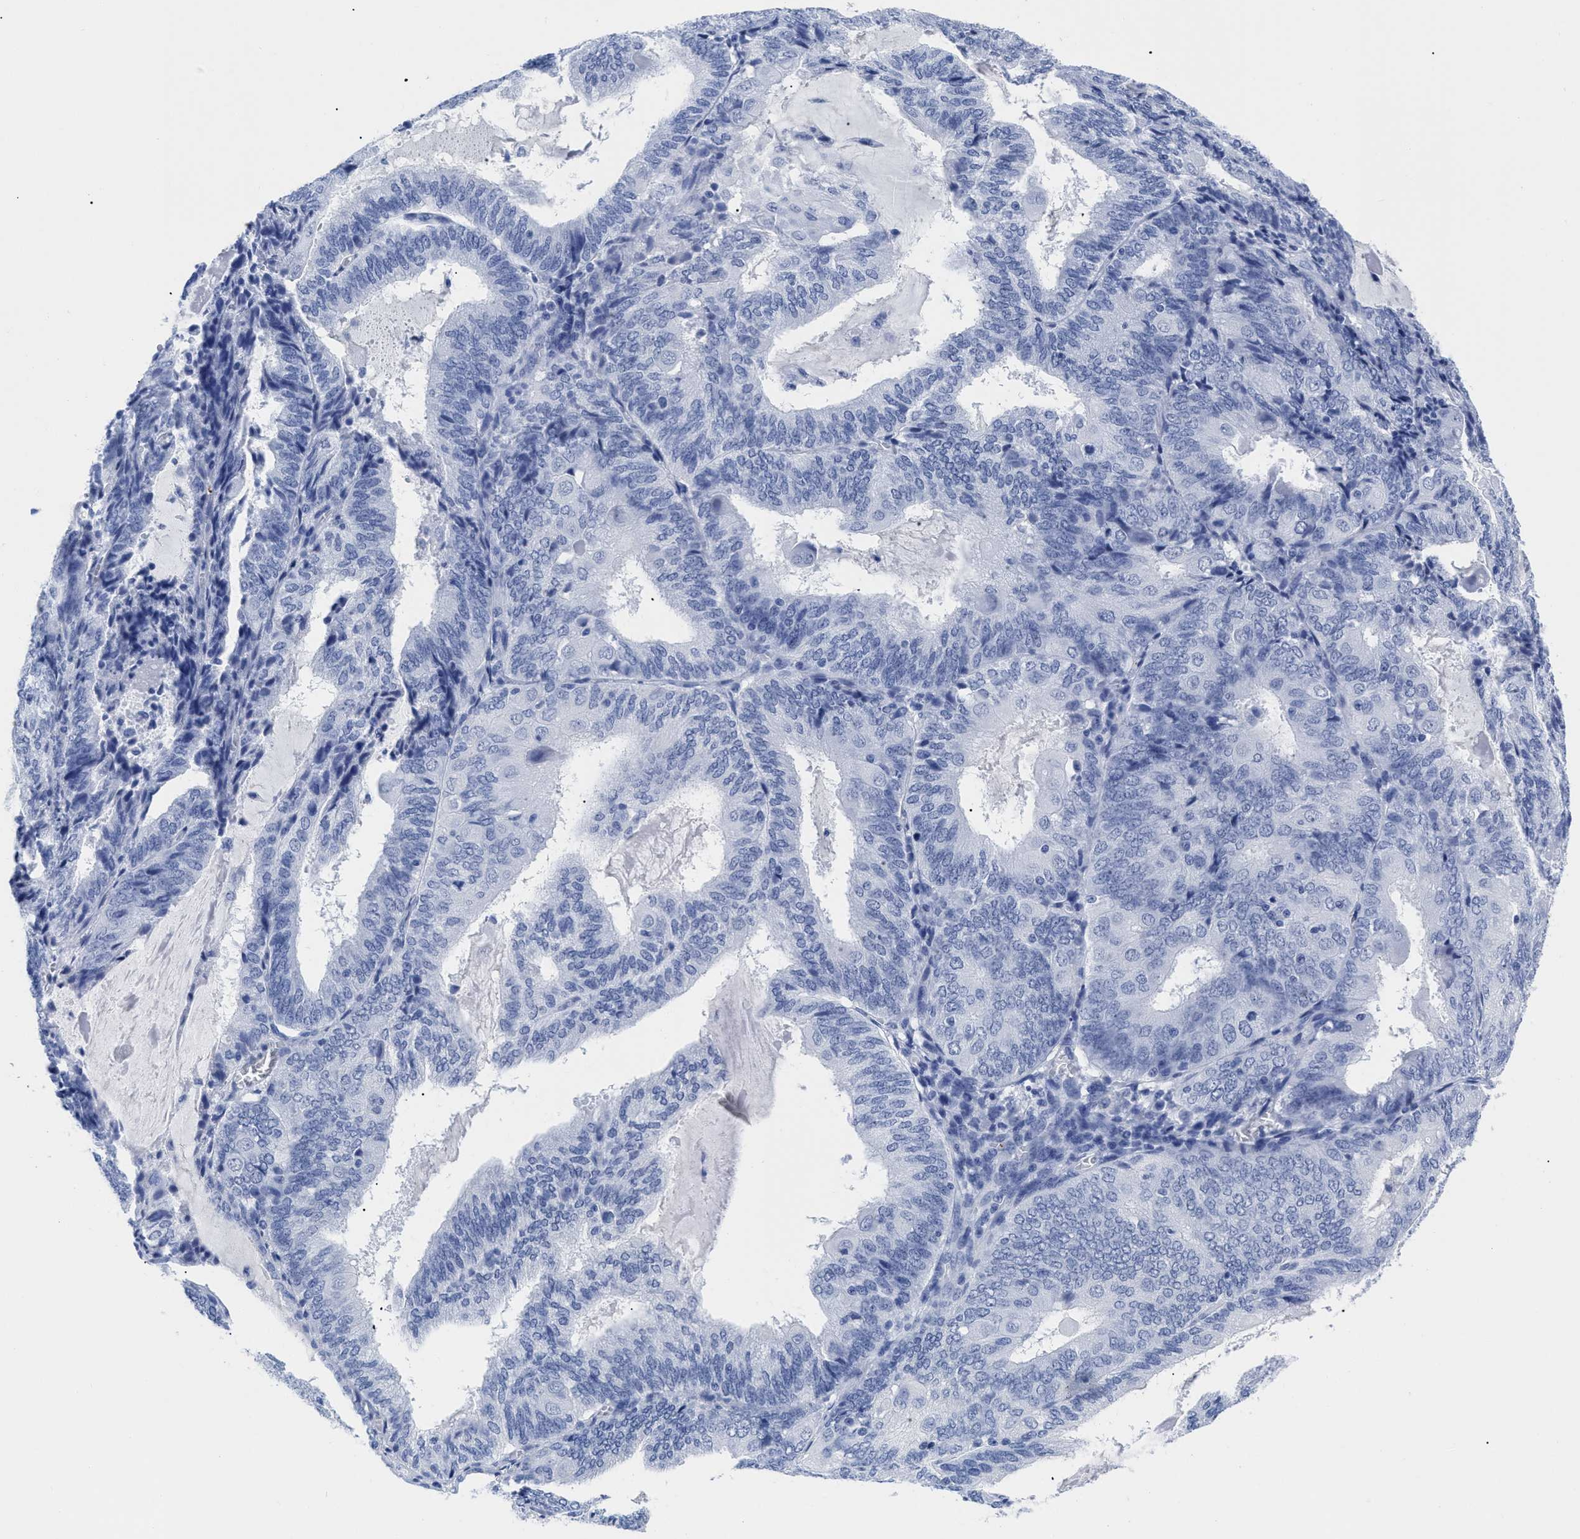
{"staining": {"intensity": "negative", "quantity": "none", "location": "none"}, "tissue": "endometrial cancer", "cell_type": "Tumor cells", "image_type": "cancer", "snomed": [{"axis": "morphology", "description": "Adenocarcinoma, NOS"}, {"axis": "topography", "description": "Endometrium"}], "caption": "There is no significant expression in tumor cells of endometrial cancer.", "gene": "TREML1", "patient": {"sex": "female", "age": 81}}